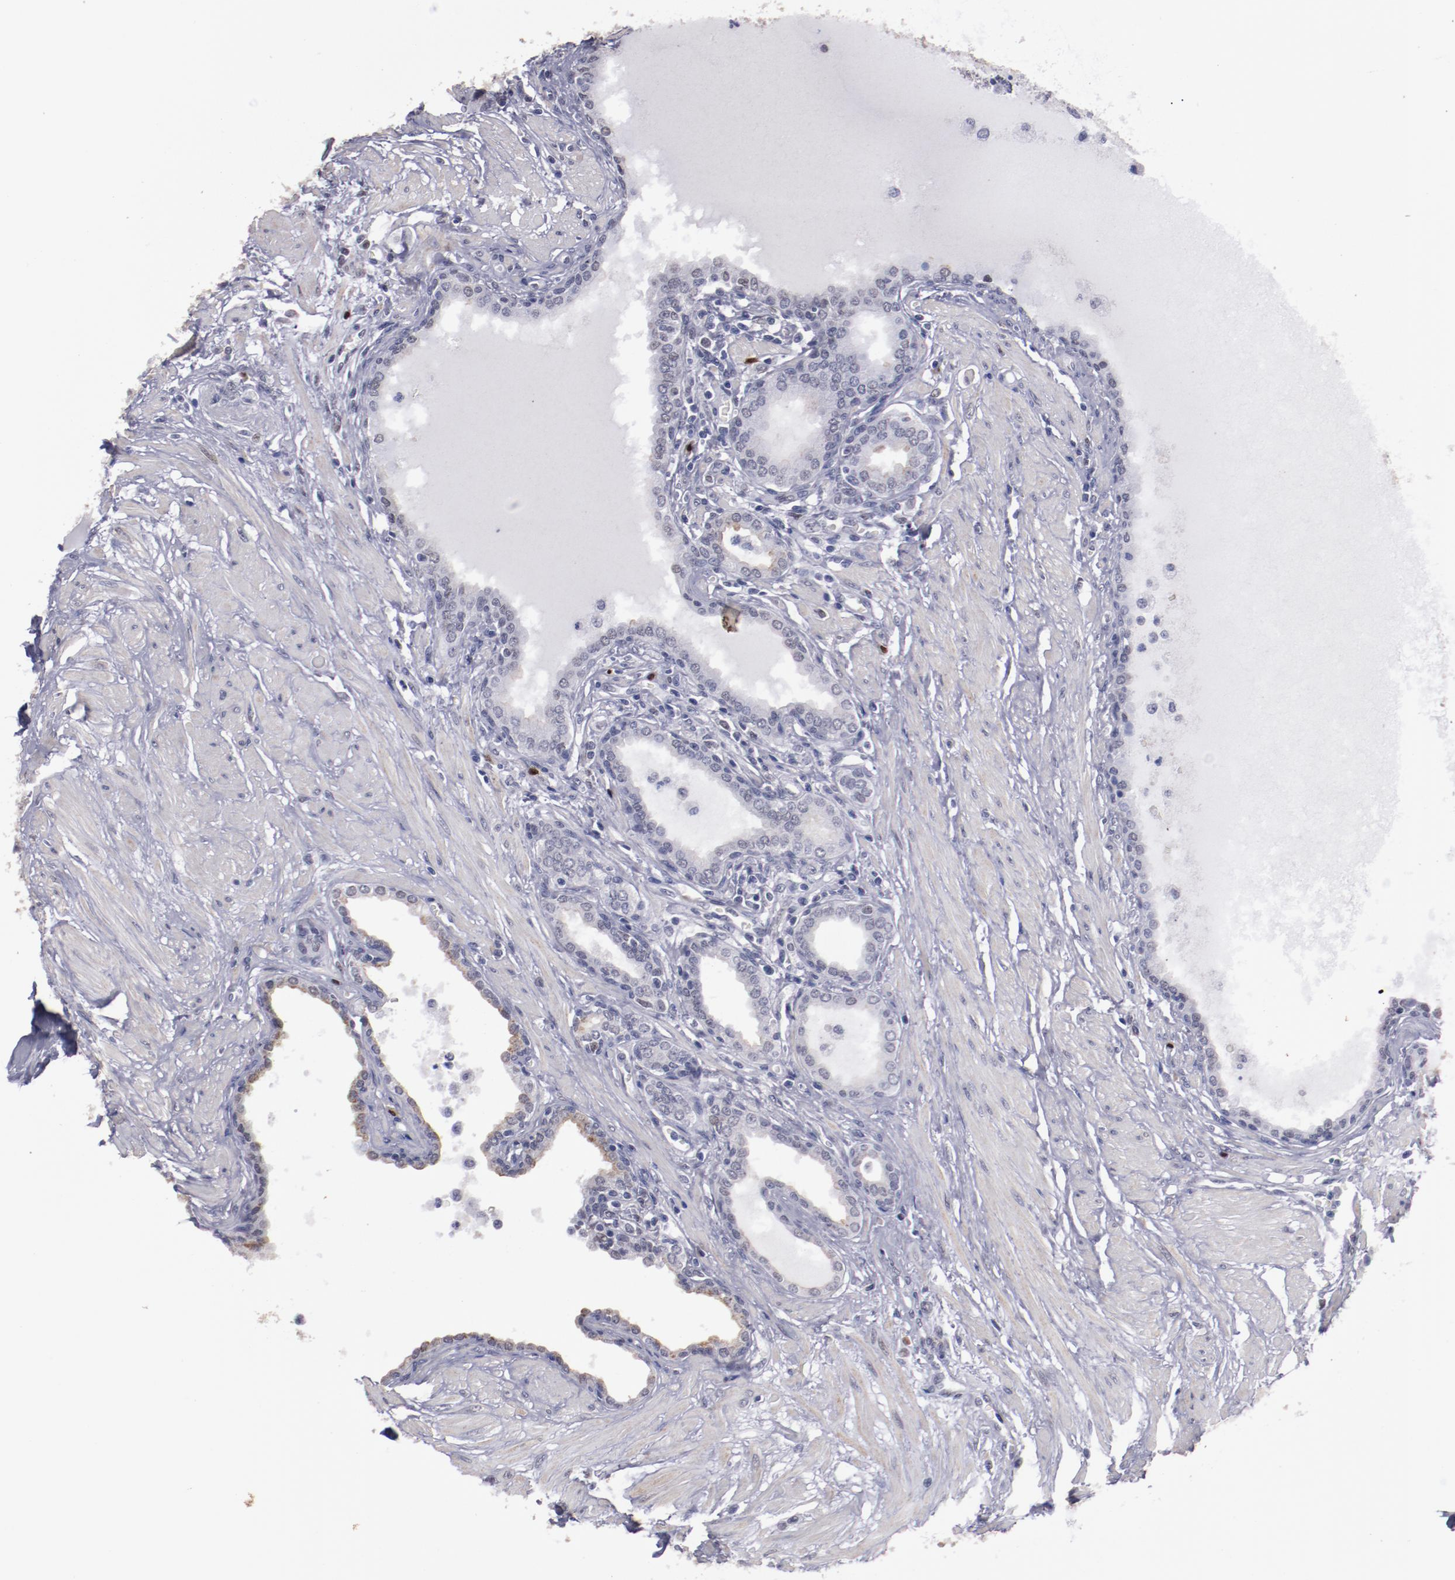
{"staining": {"intensity": "moderate", "quantity": "25%-75%", "location": "cytoplasmic/membranous"}, "tissue": "prostate", "cell_type": "Glandular cells", "image_type": "normal", "snomed": [{"axis": "morphology", "description": "Normal tissue, NOS"}, {"axis": "topography", "description": "Prostate"}], "caption": "Prostate stained with immunohistochemistry (IHC) shows moderate cytoplasmic/membranous staining in about 25%-75% of glandular cells. (IHC, brightfield microscopy, high magnification).", "gene": "IRF4", "patient": {"sex": "male", "age": 64}}